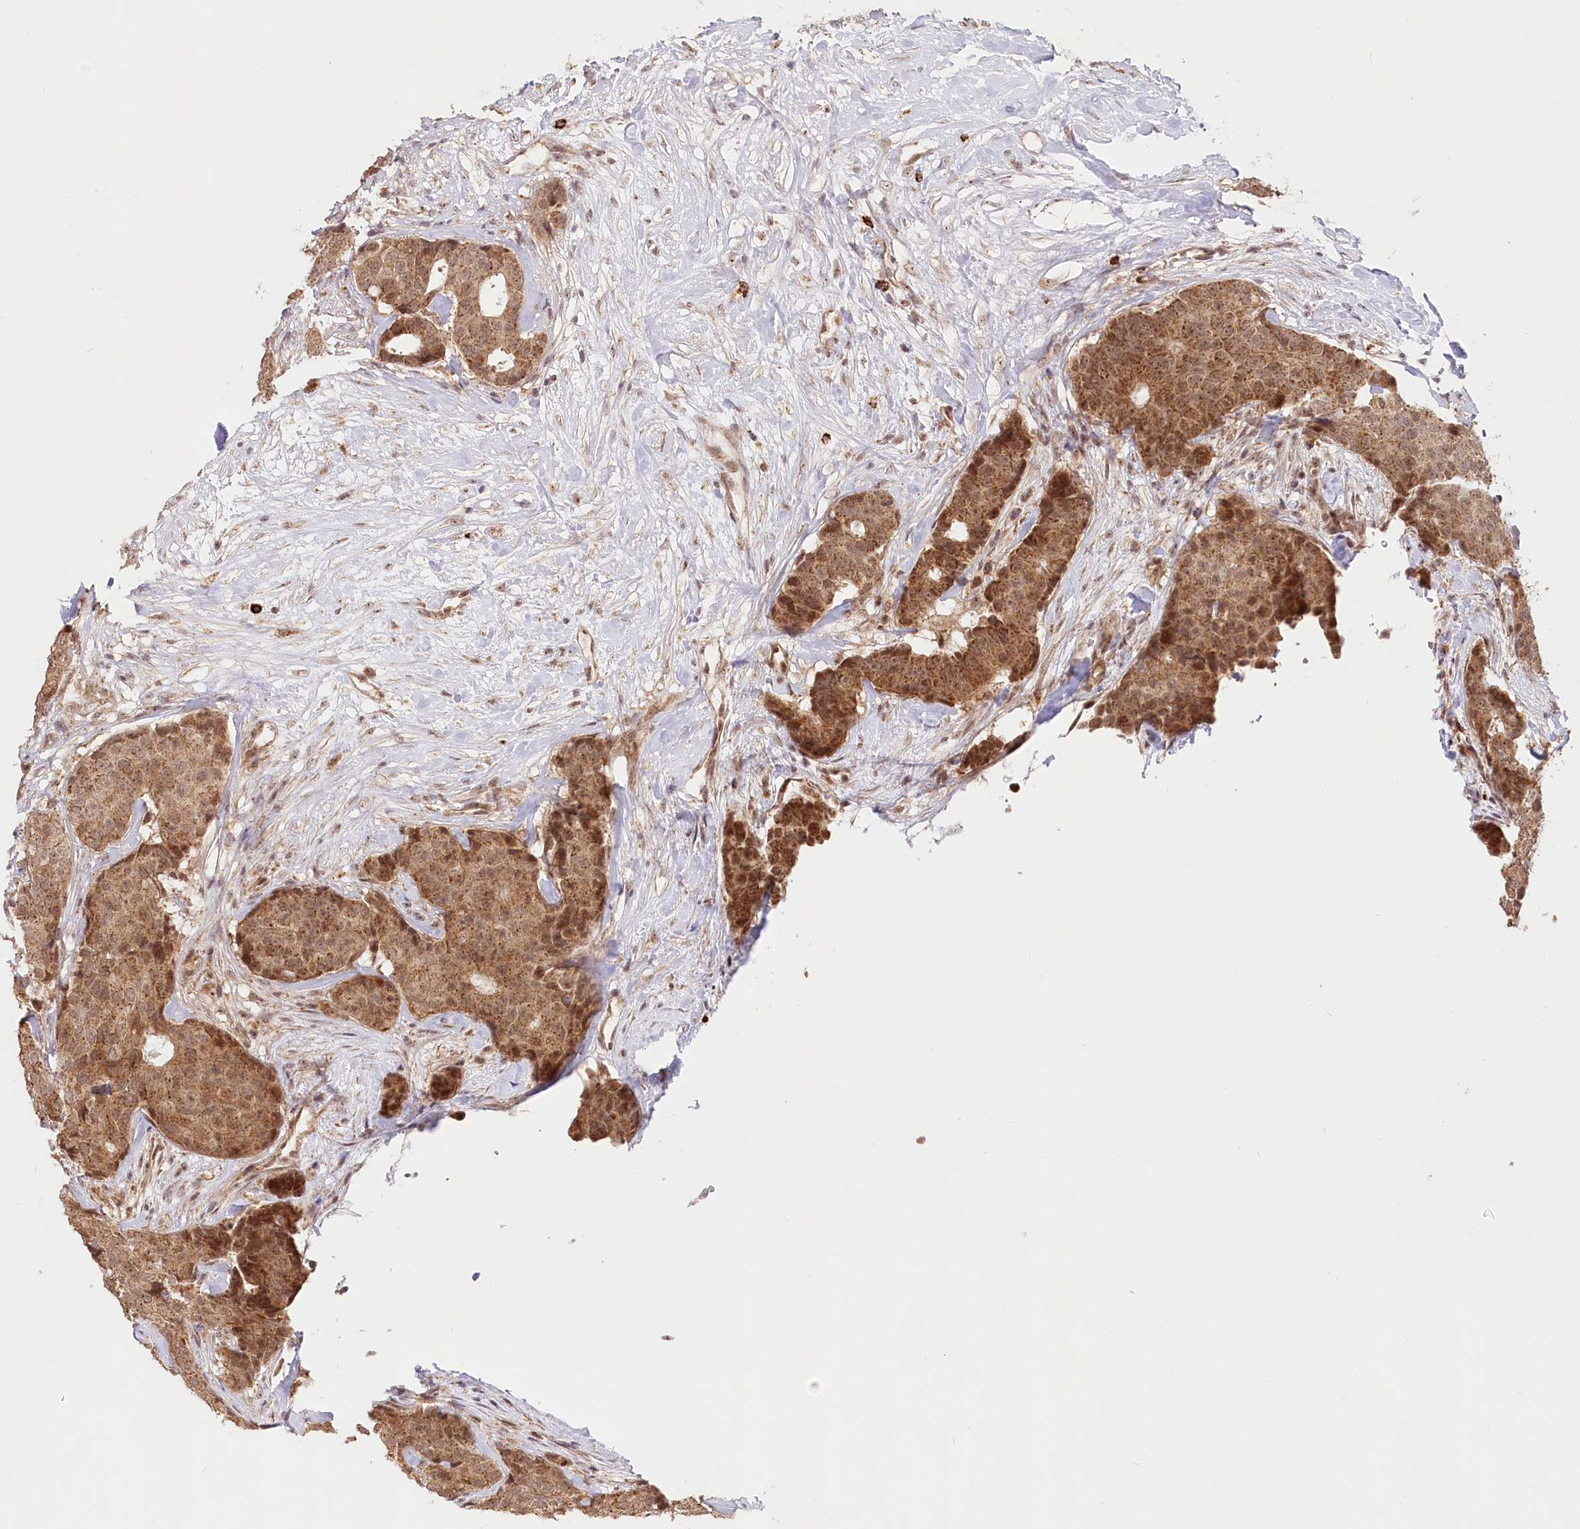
{"staining": {"intensity": "moderate", "quantity": ">75%", "location": "cytoplasmic/membranous"}, "tissue": "breast cancer", "cell_type": "Tumor cells", "image_type": "cancer", "snomed": [{"axis": "morphology", "description": "Duct carcinoma"}, {"axis": "topography", "description": "Breast"}], "caption": "The histopathology image displays staining of breast cancer (intraductal carcinoma), revealing moderate cytoplasmic/membranous protein positivity (brown color) within tumor cells. The staining was performed using DAB (3,3'-diaminobenzidine) to visualize the protein expression in brown, while the nuclei were stained in blue with hematoxylin (Magnification: 20x).", "gene": "RTN4IP1", "patient": {"sex": "female", "age": 75}}